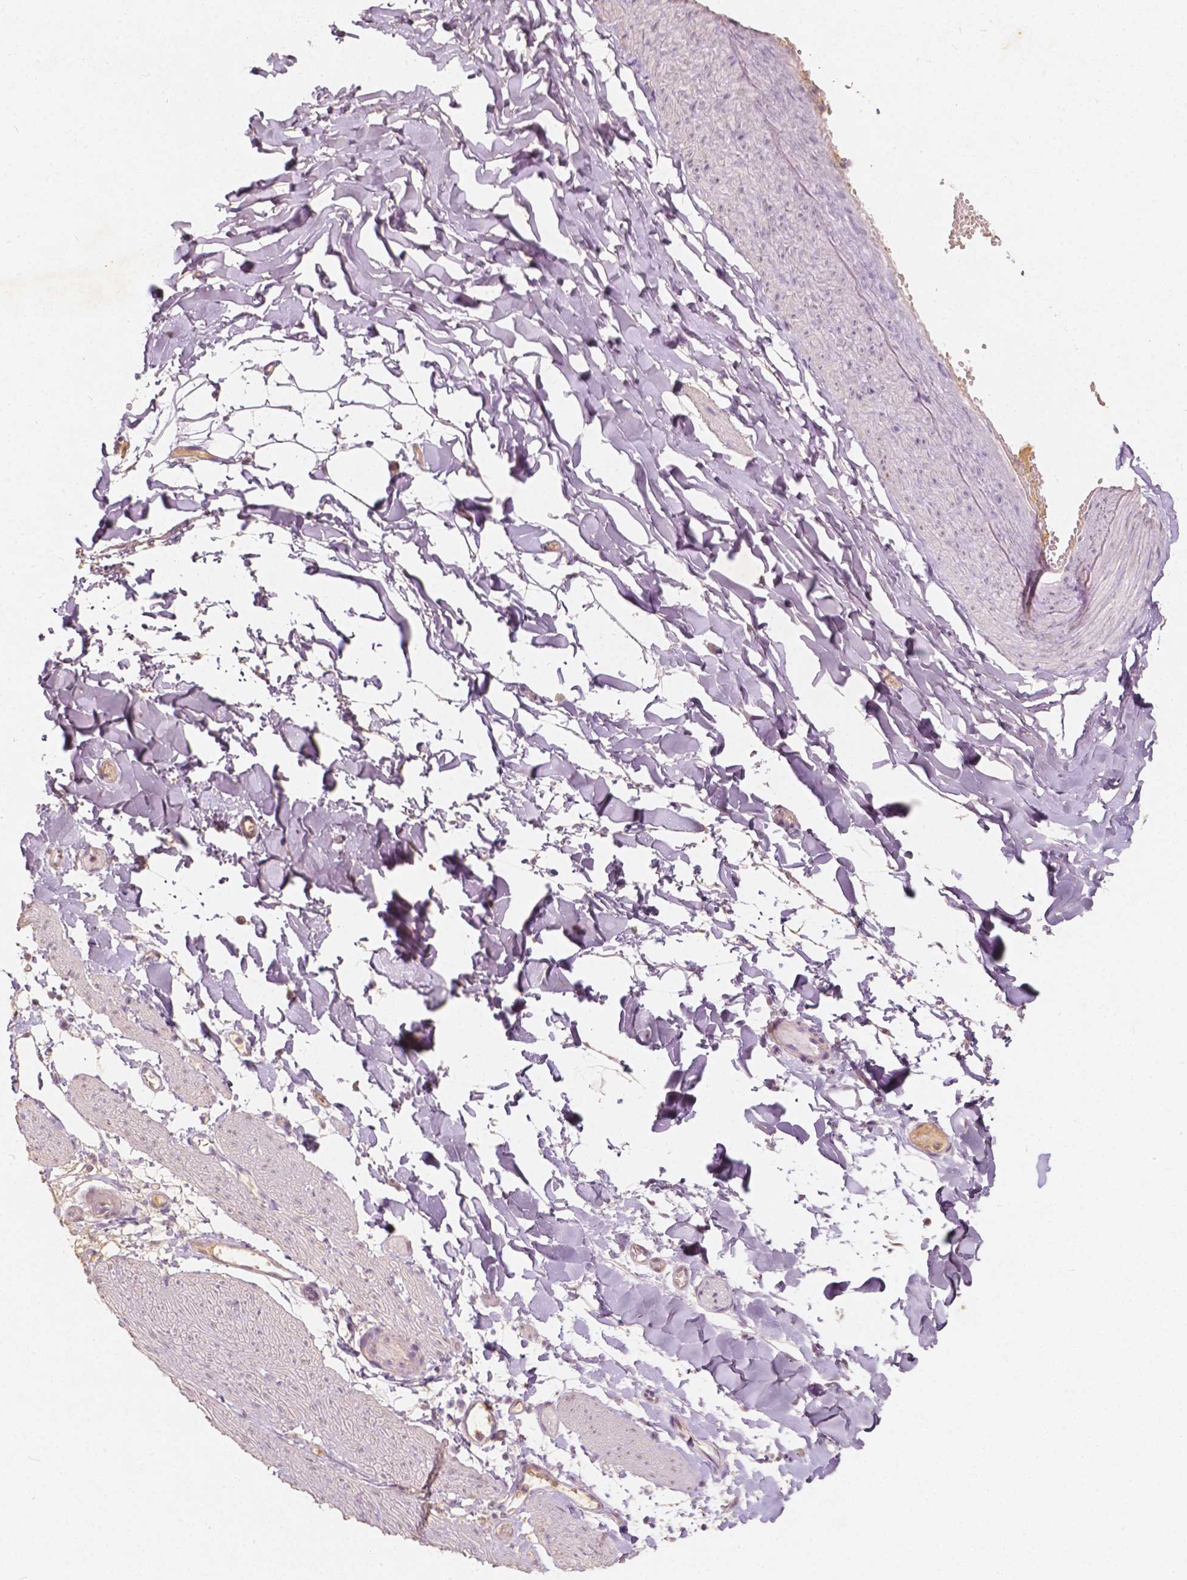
{"staining": {"intensity": "negative", "quantity": "none", "location": "none"}, "tissue": "adipose tissue", "cell_type": "Adipocytes", "image_type": "normal", "snomed": [{"axis": "morphology", "description": "Normal tissue, NOS"}, {"axis": "topography", "description": "Gallbladder"}, {"axis": "topography", "description": "Peripheral nerve tissue"}], "caption": "Protein analysis of normal adipose tissue exhibits no significant positivity in adipocytes.", "gene": "SOX15", "patient": {"sex": "female", "age": 45}}